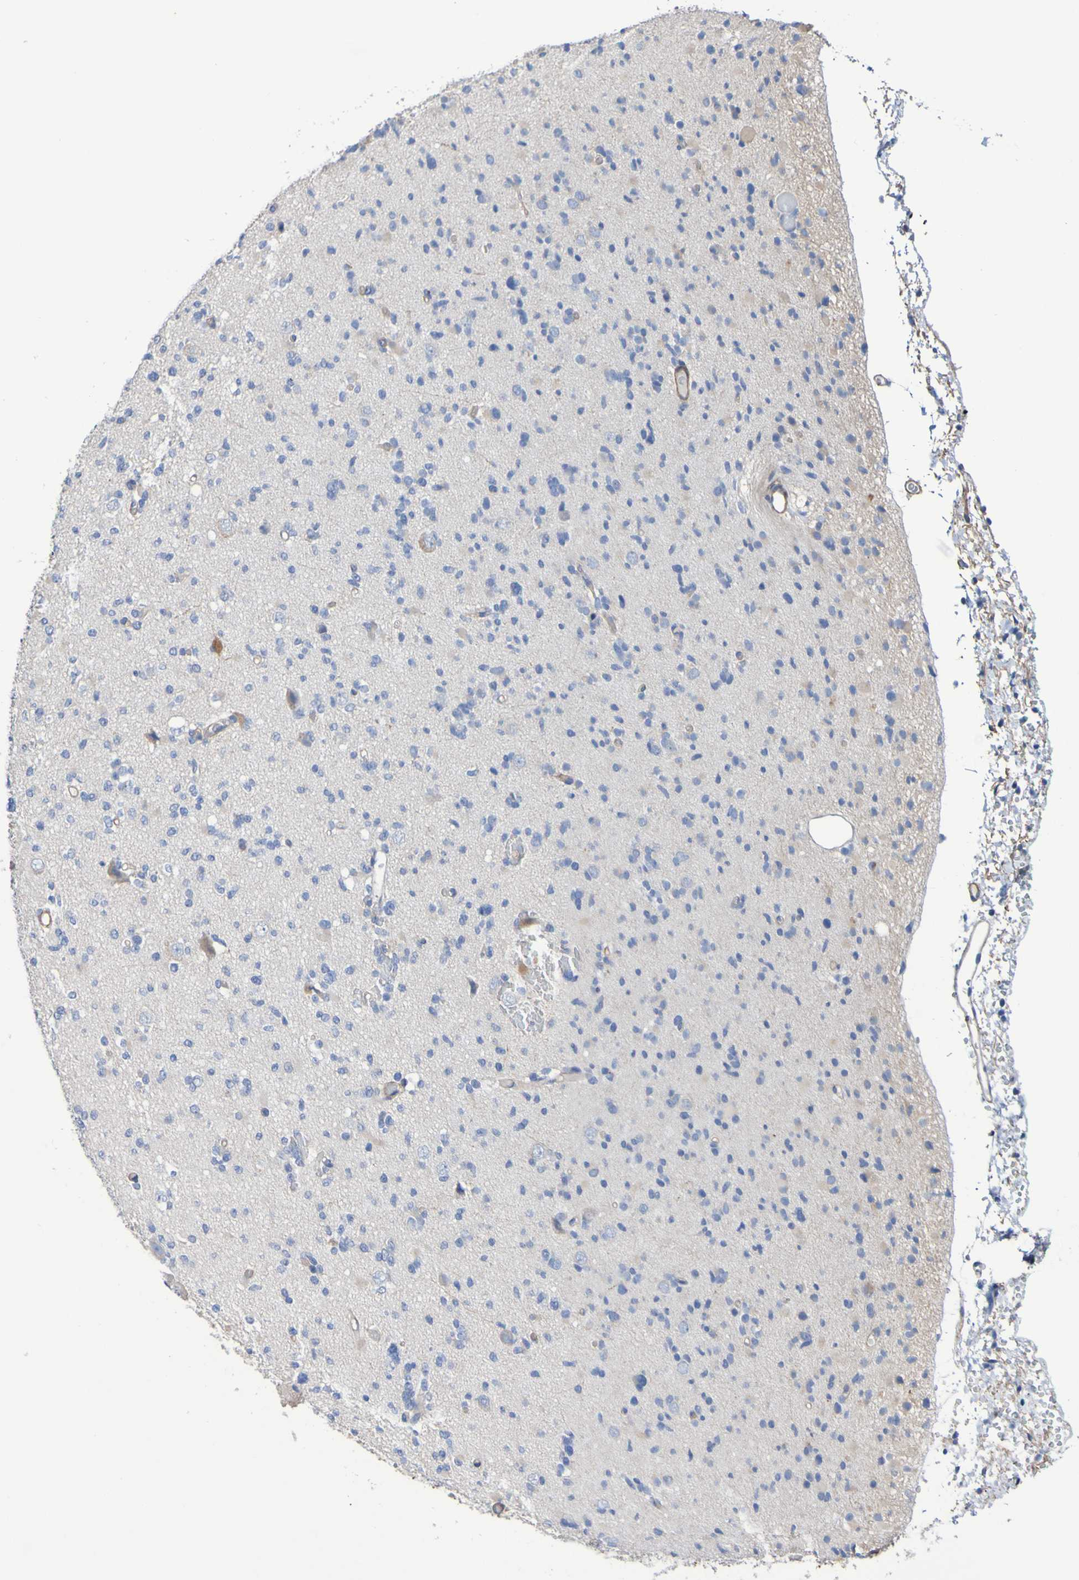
{"staining": {"intensity": "negative", "quantity": "none", "location": "none"}, "tissue": "glioma", "cell_type": "Tumor cells", "image_type": "cancer", "snomed": [{"axis": "morphology", "description": "Glioma, malignant, Low grade"}, {"axis": "topography", "description": "Brain"}], "caption": "A micrograph of human glioma is negative for staining in tumor cells.", "gene": "SRPRB", "patient": {"sex": "female", "age": 22}}